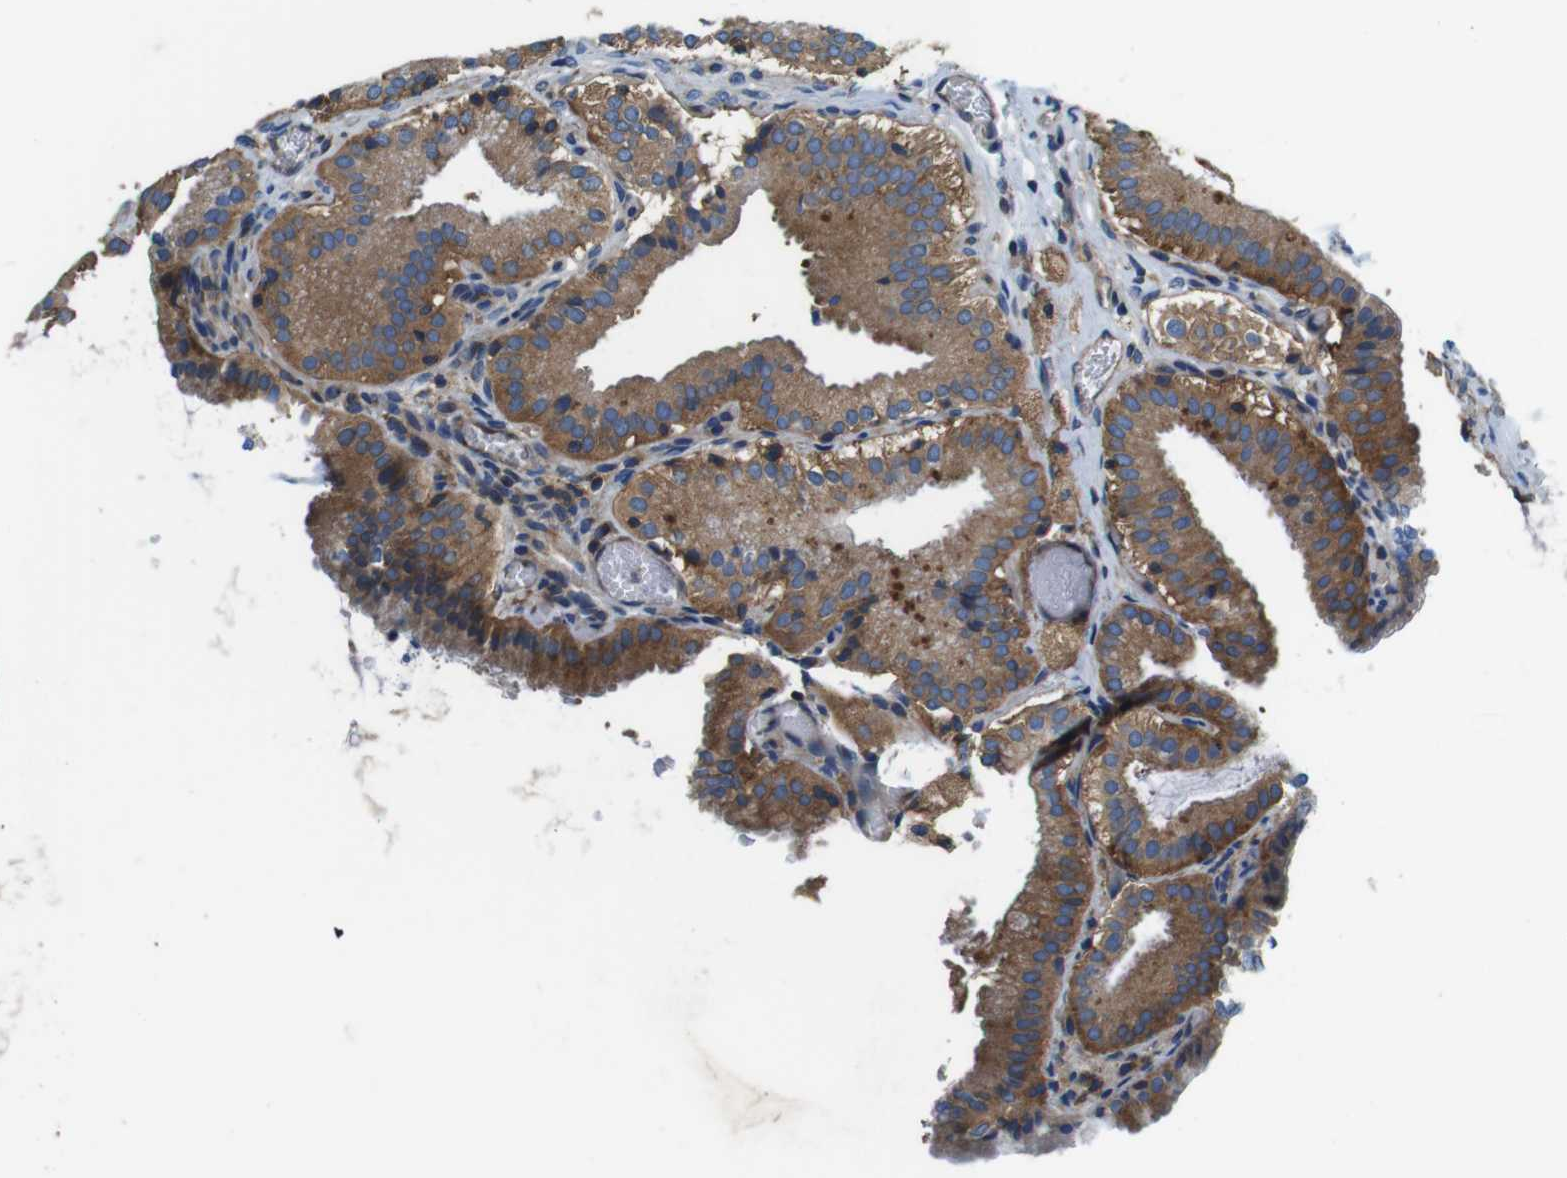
{"staining": {"intensity": "moderate", "quantity": ">75%", "location": "cytoplasmic/membranous"}, "tissue": "gallbladder", "cell_type": "Glandular cells", "image_type": "normal", "snomed": [{"axis": "morphology", "description": "Normal tissue, NOS"}, {"axis": "topography", "description": "Gallbladder"}], "caption": "Brown immunohistochemical staining in unremarkable gallbladder demonstrates moderate cytoplasmic/membranous staining in approximately >75% of glandular cells. (Stains: DAB in brown, nuclei in blue, Microscopy: brightfield microscopy at high magnification).", "gene": "DENND4C", "patient": {"sex": "male", "age": 54}}